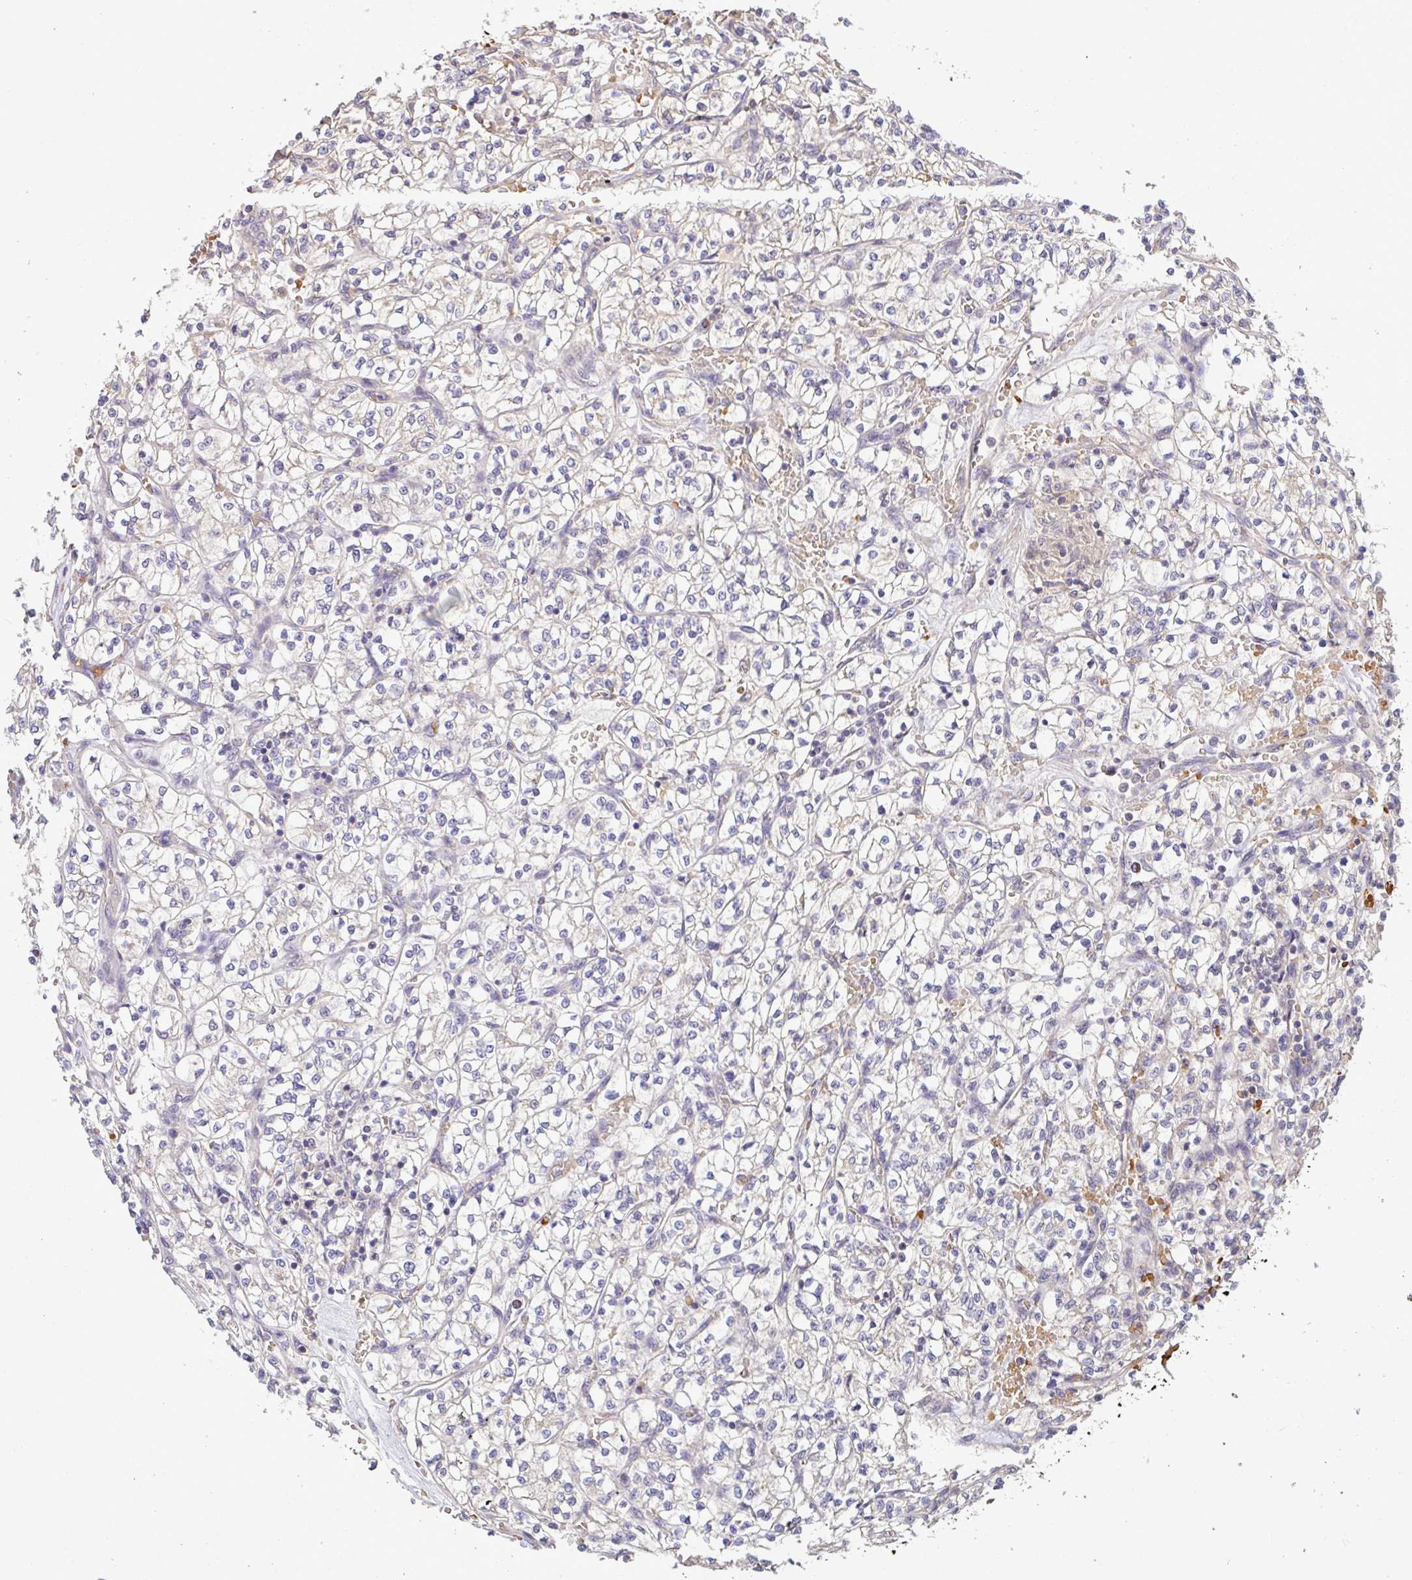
{"staining": {"intensity": "negative", "quantity": "none", "location": "none"}, "tissue": "renal cancer", "cell_type": "Tumor cells", "image_type": "cancer", "snomed": [{"axis": "morphology", "description": "Adenocarcinoma, NOS"}, {"axis": "topography", "description": "Kidney"}], "caption": "DAB immunohistochemical staining of renal cancer (adenocarcinoma) reveals no significant expression in tumor cells. Nuclei are stained in blue.", "gene": "C1QTNF9B", "patient": {"sex": "female", "age": 64}}